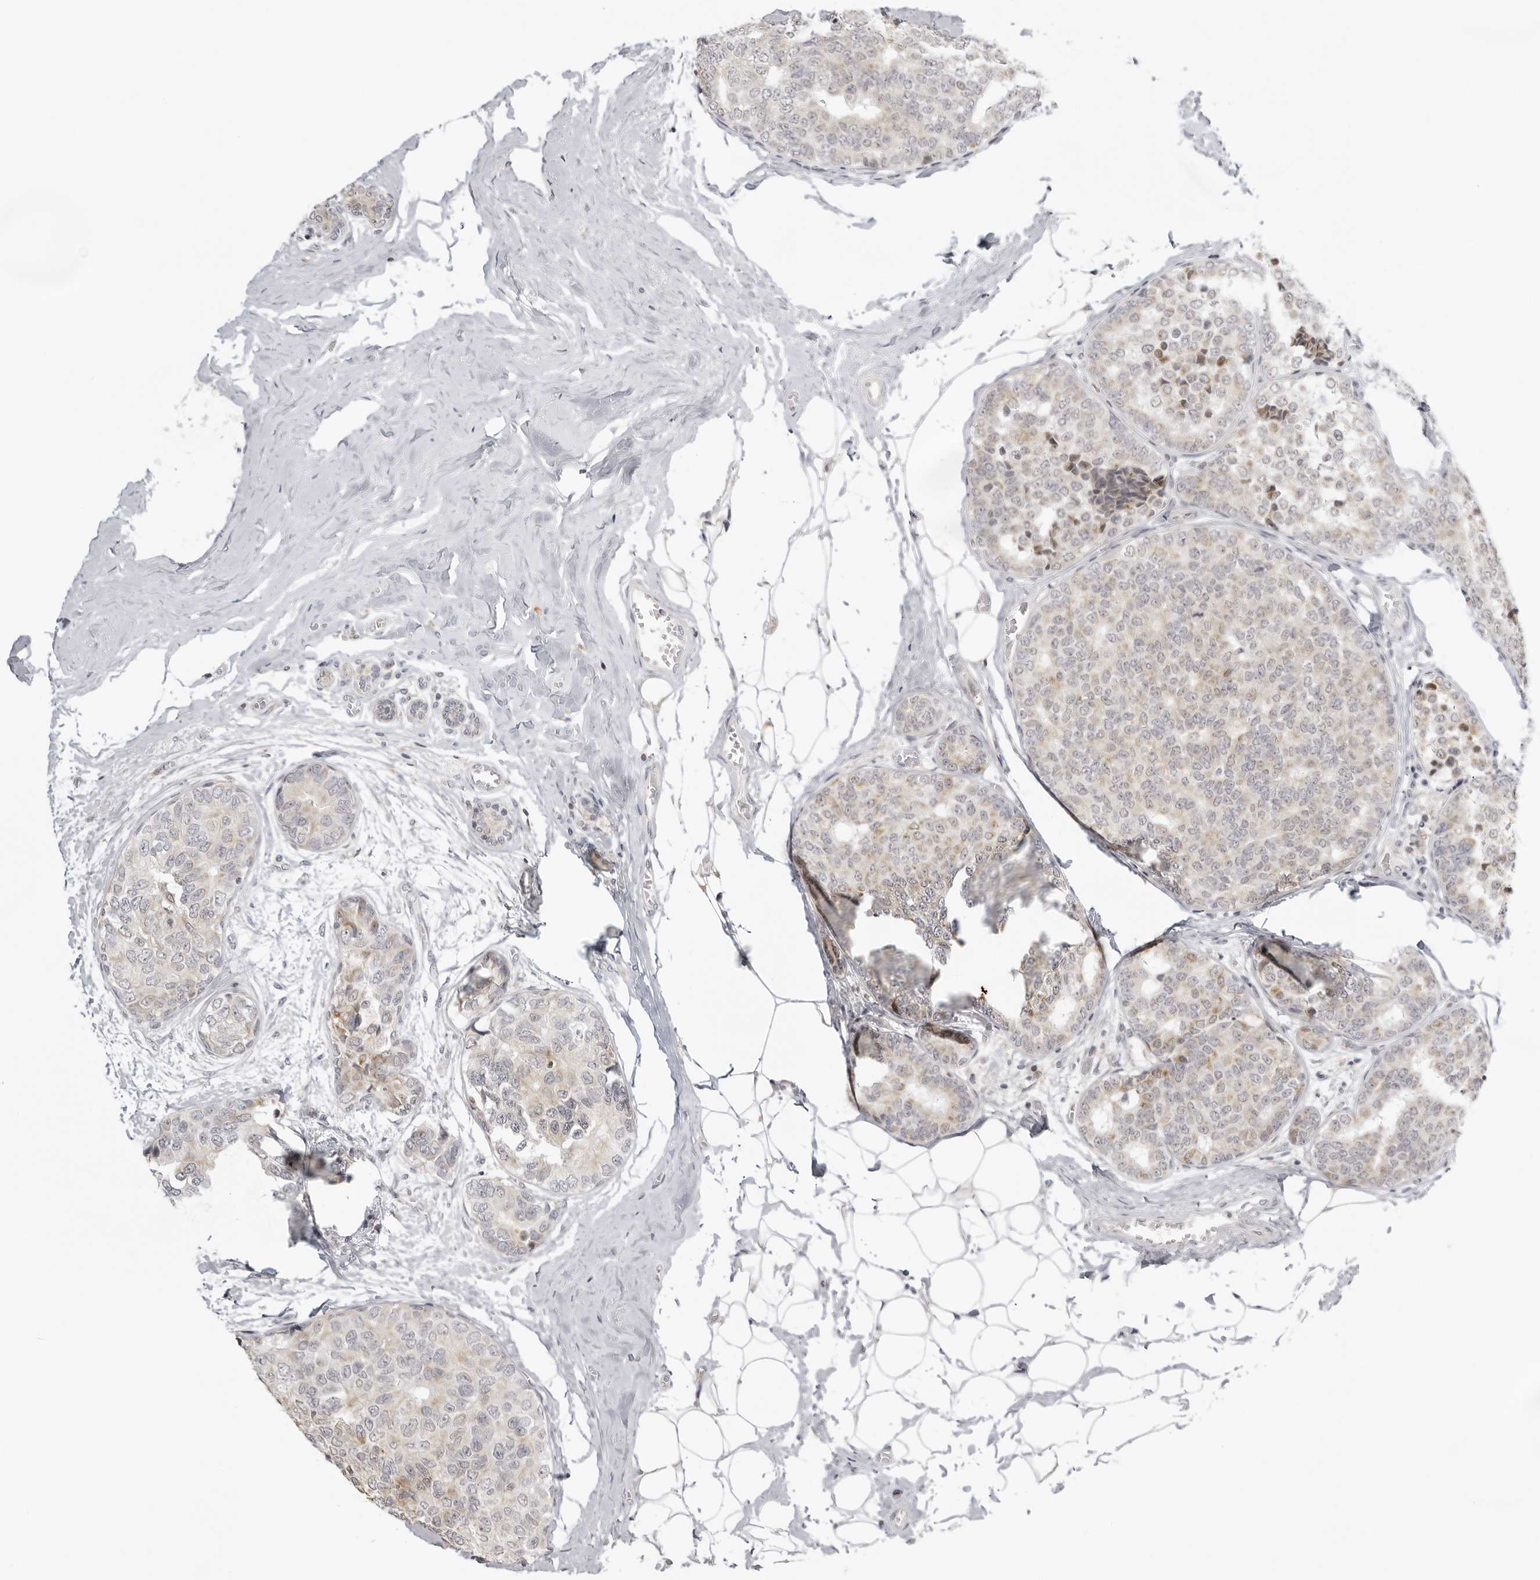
{"staining": {"intensity": "weak", "quantity": "25%-75%", "location": "cytoplasmic/membranous"}, "tissue": "breast cancer", "cell_type": "Tumor cells", "image_type": "cancer", "snomed": [{"axis": "morphology", "description": "Normal tissue, NOS"}, {"axis": "morphology", "description": "Duct carcinoma"}, {"axis": "topography", "description": "Breast"}], "caption": "Immunohistochemistry (IHC) histopathology image of intraductal carcinoma (breast) stained for a protein (brown), which demonstrates low levels of weak cytoplasmic/membranous expression in about 25%-75% of tumor cells.", "gene": "ACP6", "patient": {"sex": "female", "age": 43}}